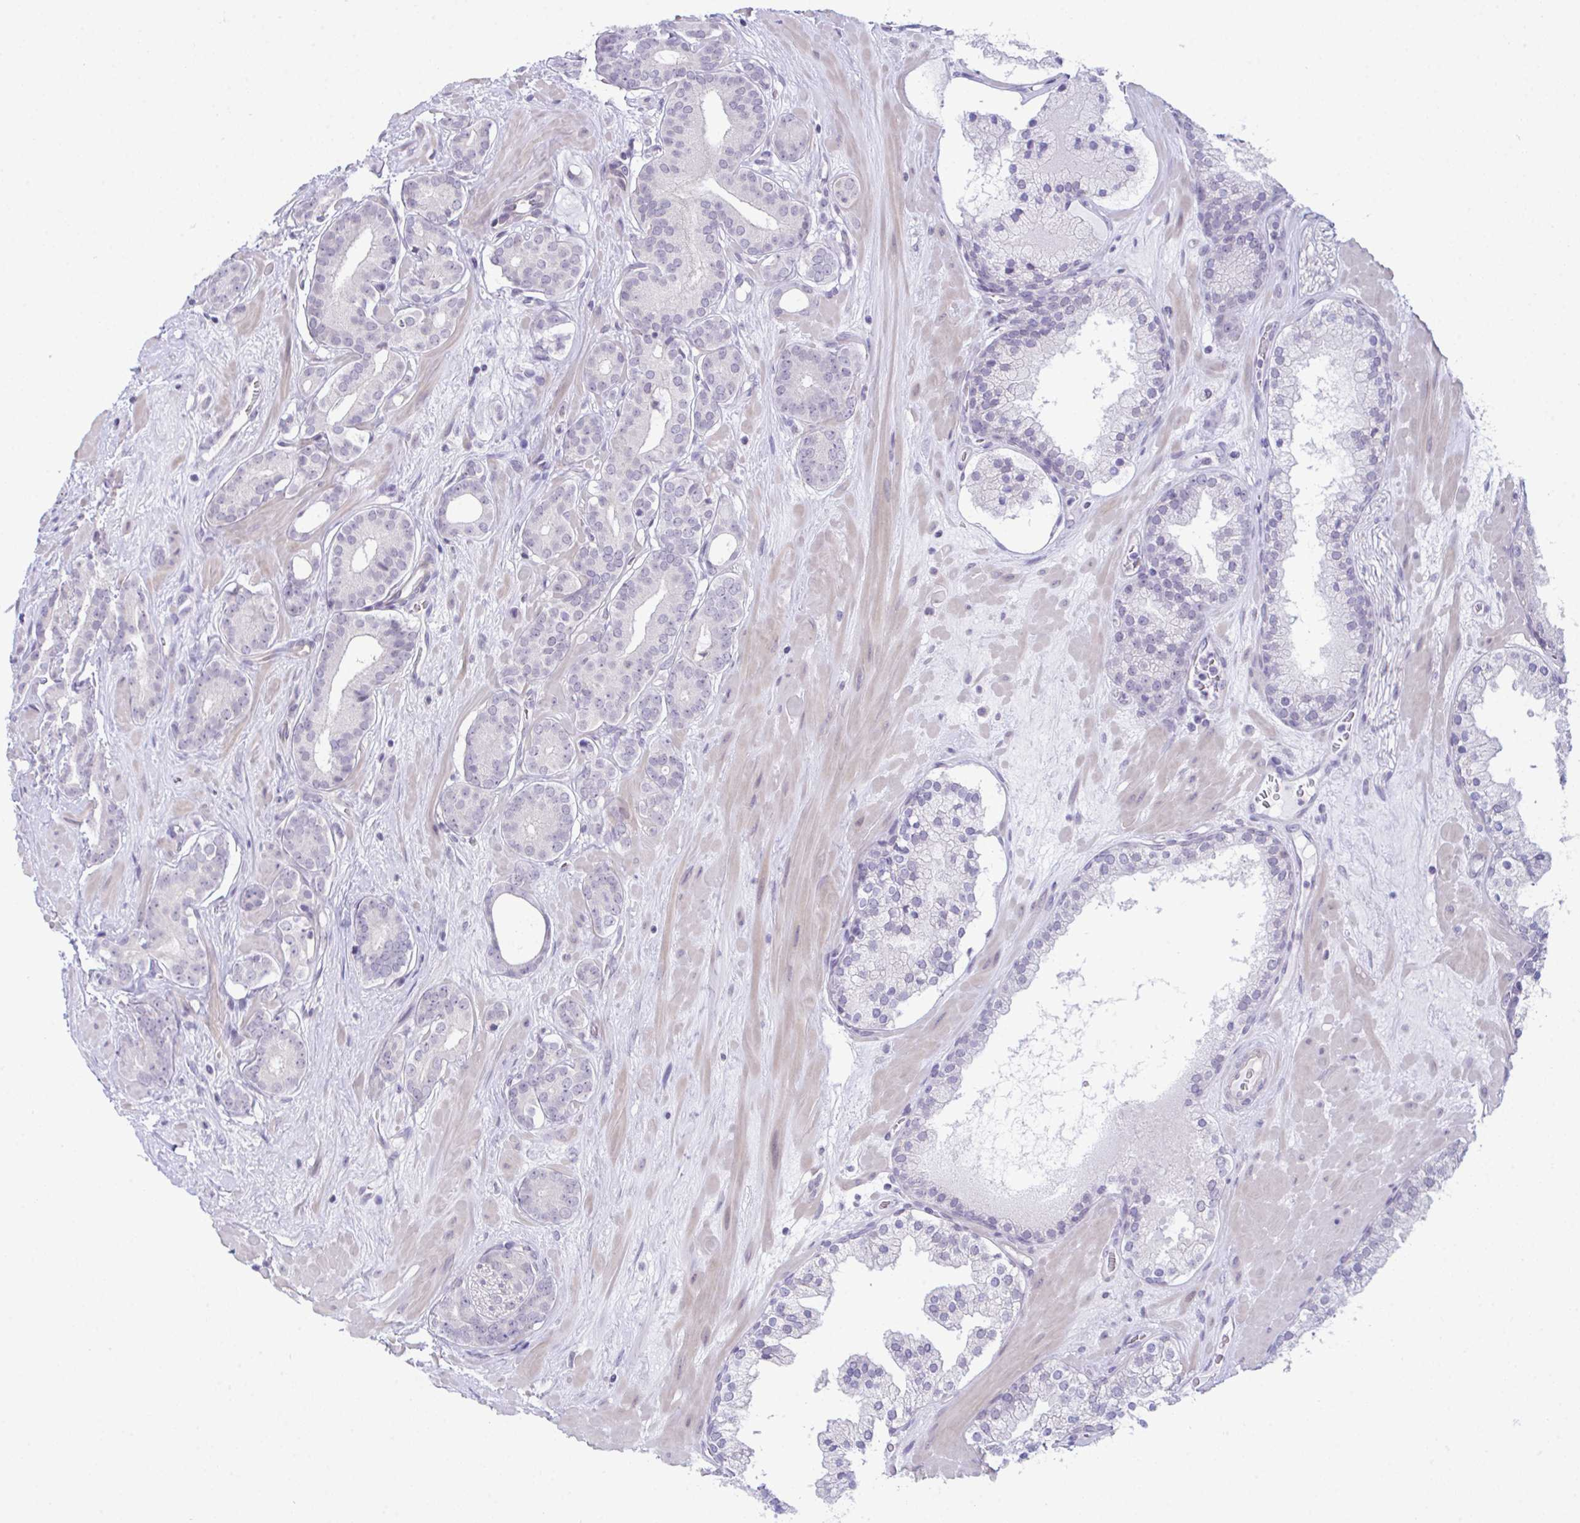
{"staining": {"intensity": "negative", "quantity": "none", "location": "none"}, "tissue": "prostate cancer", "cell_type": "Tumor cells", "image_type": "cancer", "snomed": [{"axis": "morphology", "description": "Adenocarcinoma, High grade"}, {"axis": "topography", "description": "Prostate"}], "caption": "Tumor cells show no significant protein expression in prostate adenocarcinoma (high-grade).", "gene": "ATP6V0D2", "patient": {"sex": "male", "age": 66}}